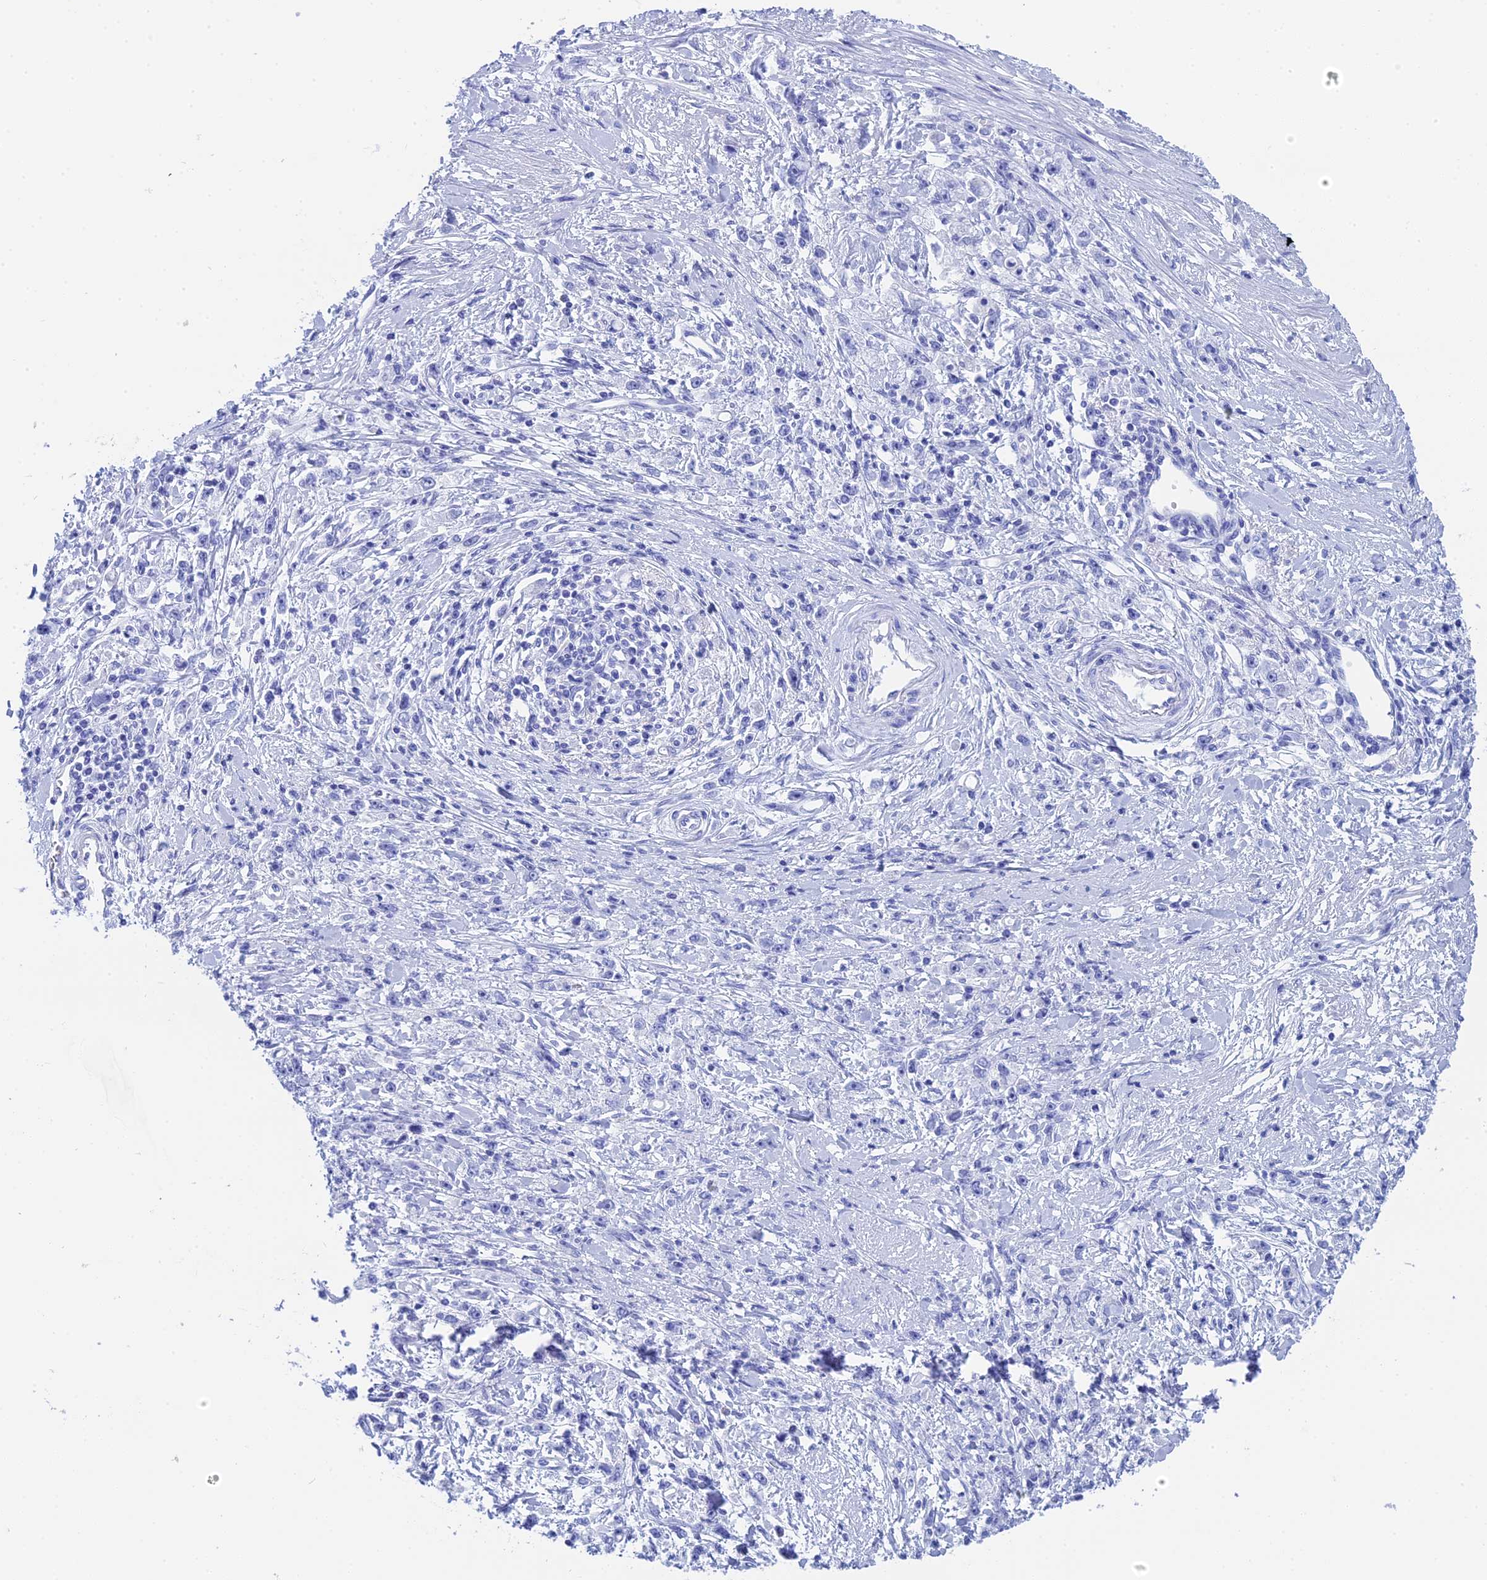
{"staining": {"intensity": "negative", "quantity": "none", "location": "none"}, "tissue": "stomach cancer", "cell_type": "Tumor cells", "image_type": "cancer", "snomed": [{"axis": "morphology", "description": "Adenocarcinoma, NOS"}, {"axis": "topography", "description": "Stomach"}], "caption": "DAB immunohistochemical staining of stomach cancer (adenocarcinoma) shows no significant expression in tumor cells.", "gene": "TEX101", "patient": {"sex": "female", "age": 59}}